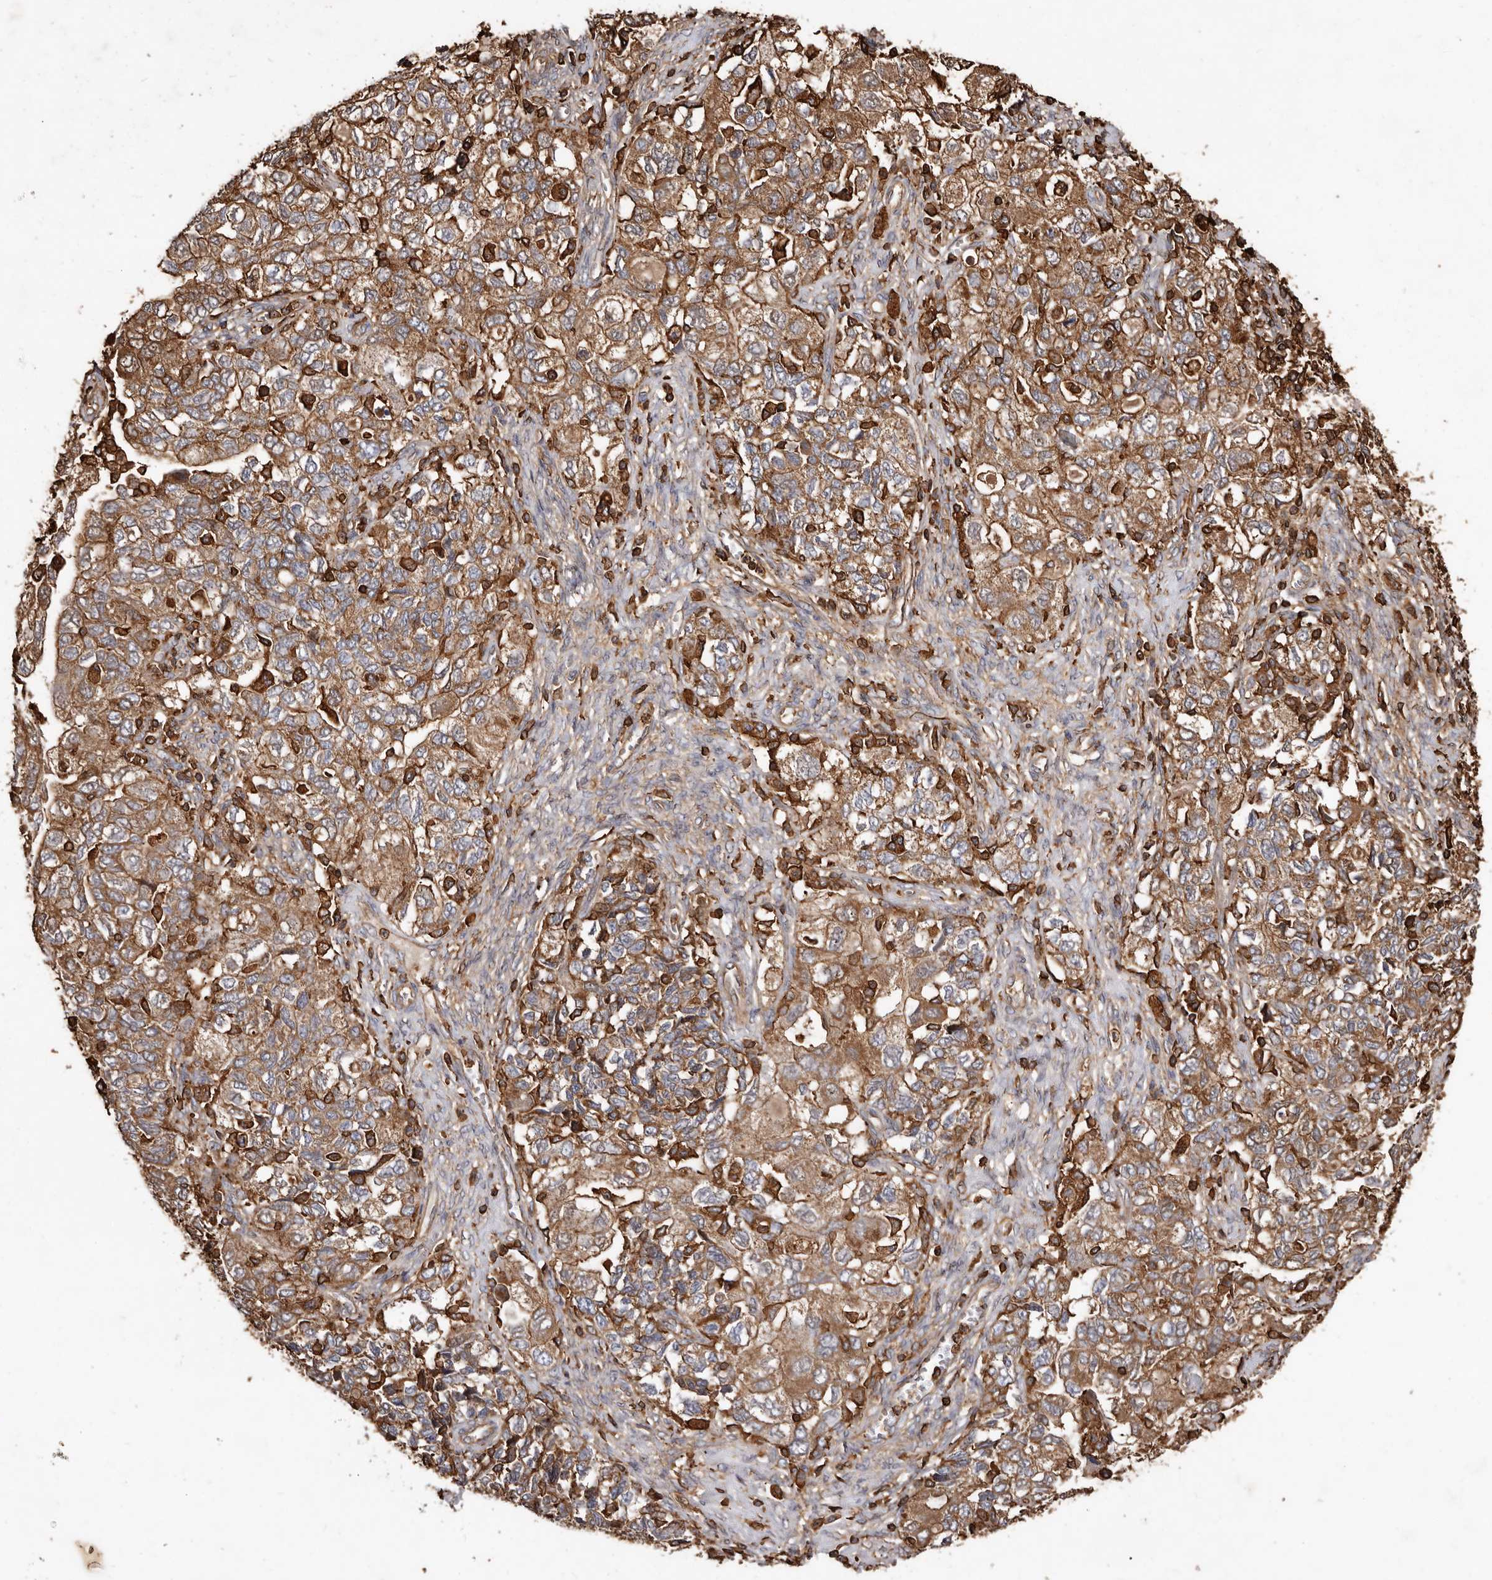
{"staining": {"intensity": "moderate", "quantity": ">75%", "location": "cytoplasmic/membranous"}, "tissue": "ovarian cancer", "cell_type": "Tumor cells", "image_type": "cancer", "snomed": [{"axis": "morphology", "description": "Carcinoma, NOS"}, {"axis": "morphology", "description": "Cystadenocarcinoma, serous, NOS"}, {"axis": "topography", "description": "Ovary"}], "caption": "An IHC histopathology image of neoplastic tissue is shown. Protein staining in brown shows moderate cytoplasmic/membranous positivity in serous cystadenocarcinoma (ovarian) within tumor cells.", "gene": "COQ8B", "patient": {"sex": "female", "age": 69}}